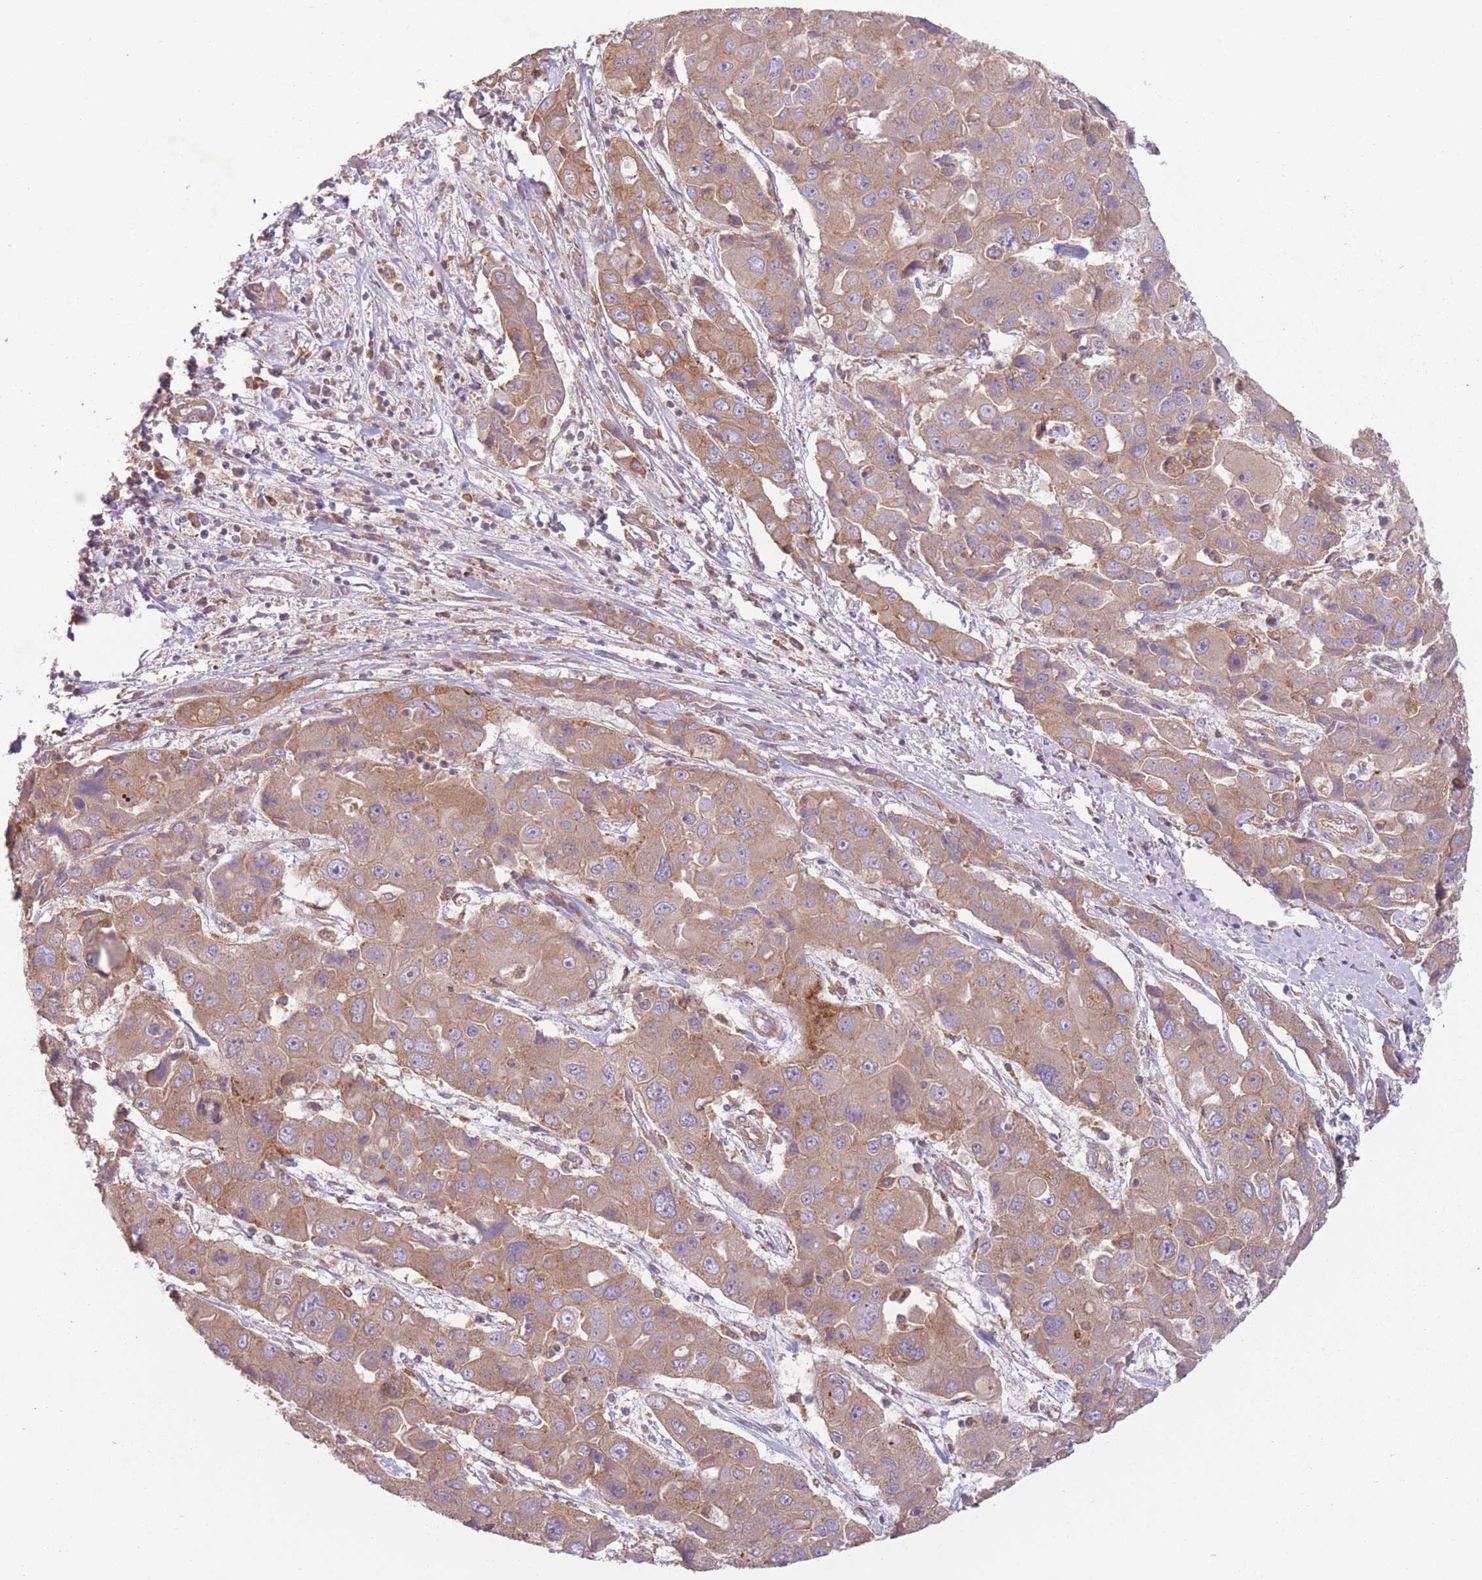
{"staining": {"intensity": "moderate", "quantity": ">75%", "location": "cytoplasmic/membranous"}, "tissue": "liver cancer", "cell_type": "Tumor cells", "image_type": "cancer", "snomed": [{"axis": "morphology", "description": "Cholangiocarcinoma"}, {"axis": "topography", "description": "Liver"}], "caption": "IHC histopathology image of human cholangiocarcinoma (liver) stained for a protein (brown), which reveals medium levels of moderate cytoplasmic/membranous staining in approximately >75% of tumor cells.", "gene": "WASHC2A", "patient": {"sex": "male", "age": 67}}